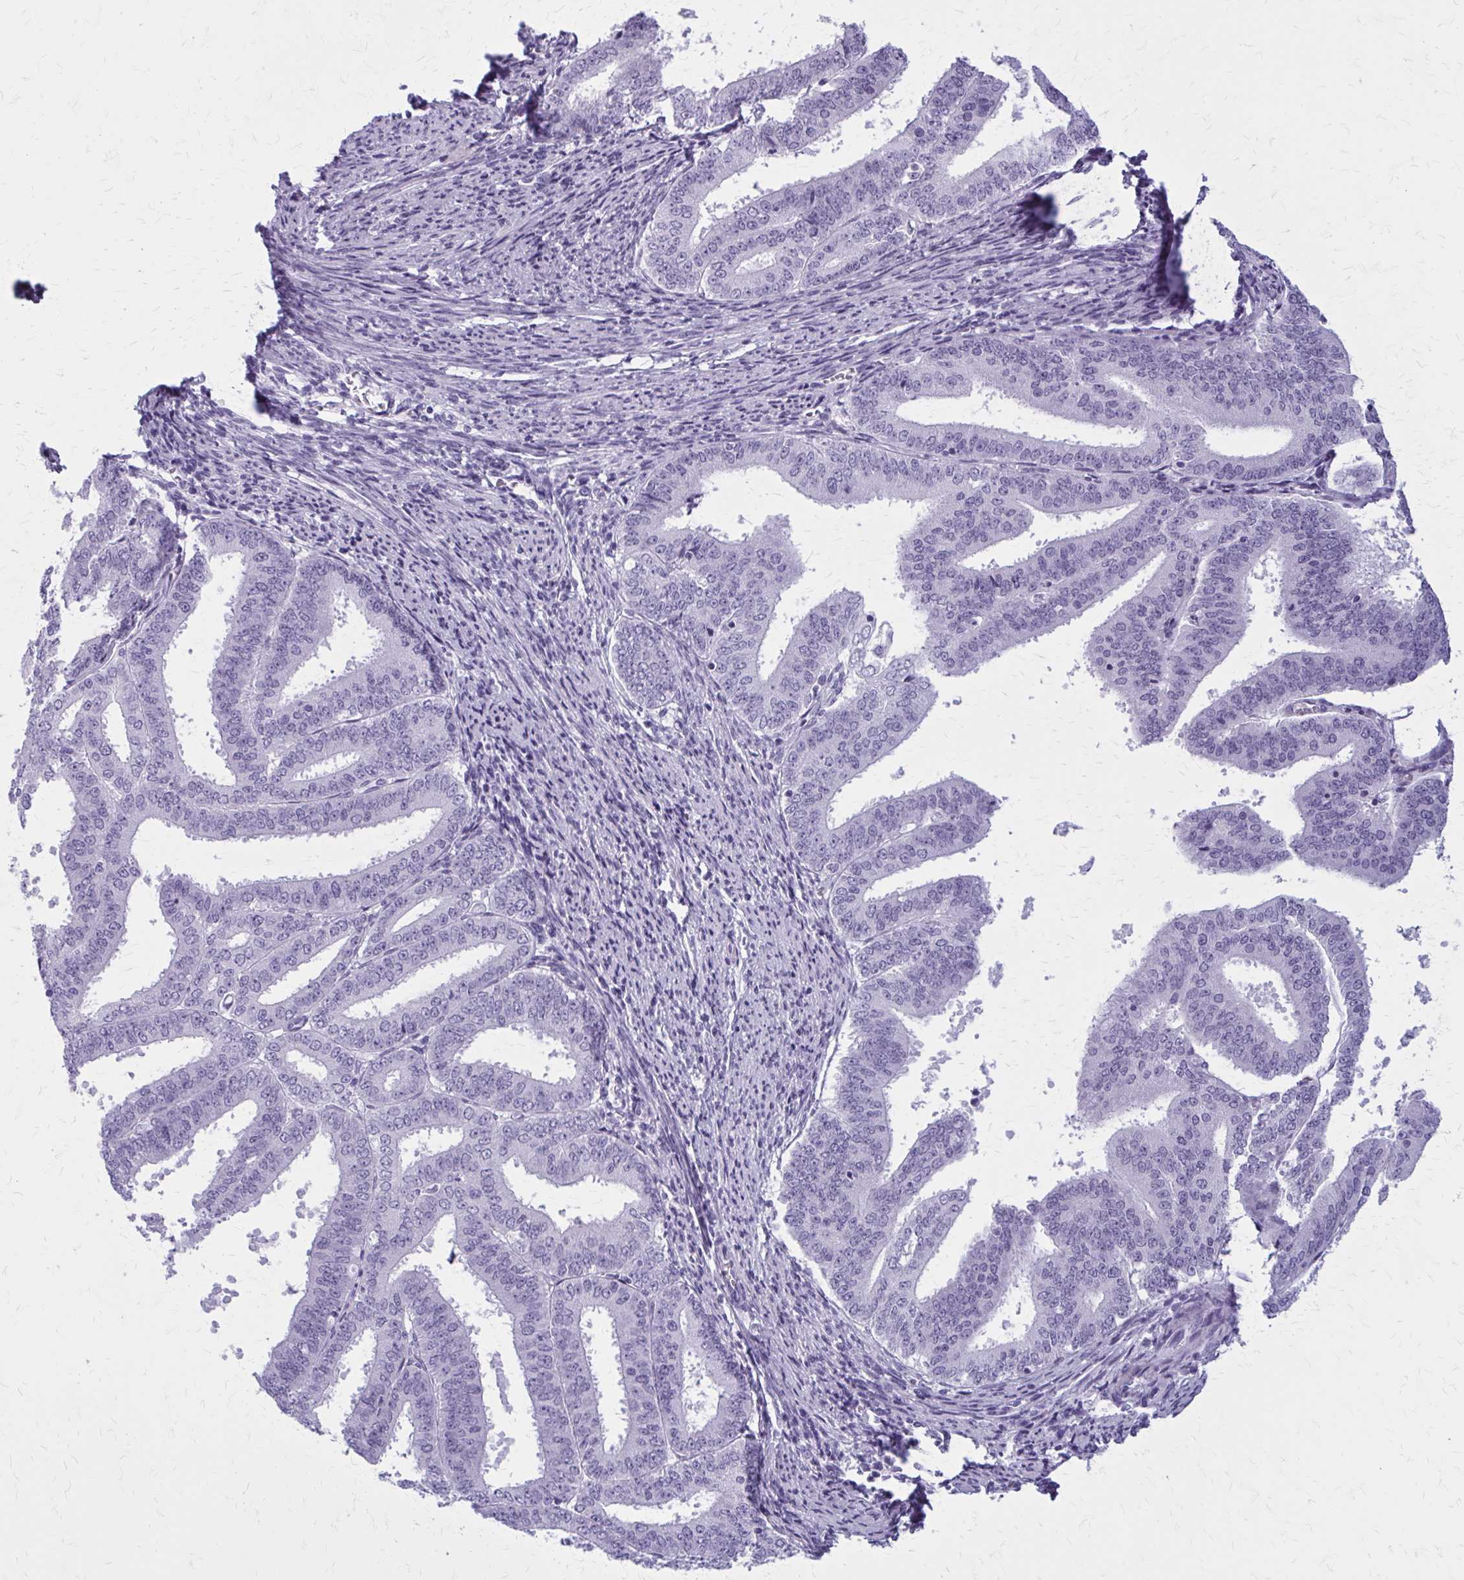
{"staining": {"intensity": "negative", "quantity": "none", "location": "none"}, "tissue": "endometrial cancer", "cell_type": "Tumor cells", "image_type": "cancer", "snomed": [{"axis": "morphology", "description": "Adenocarcinoma, NOS"}, {"axis": "topography", "description": "Endometrium"}], "caption": "A micrograph of human endometrial cancer (adenocarcinoma) is negative for staining in tumor cells.", "gene": "ZDHHC7", "patient": {"sex": "female", "age": 63}}